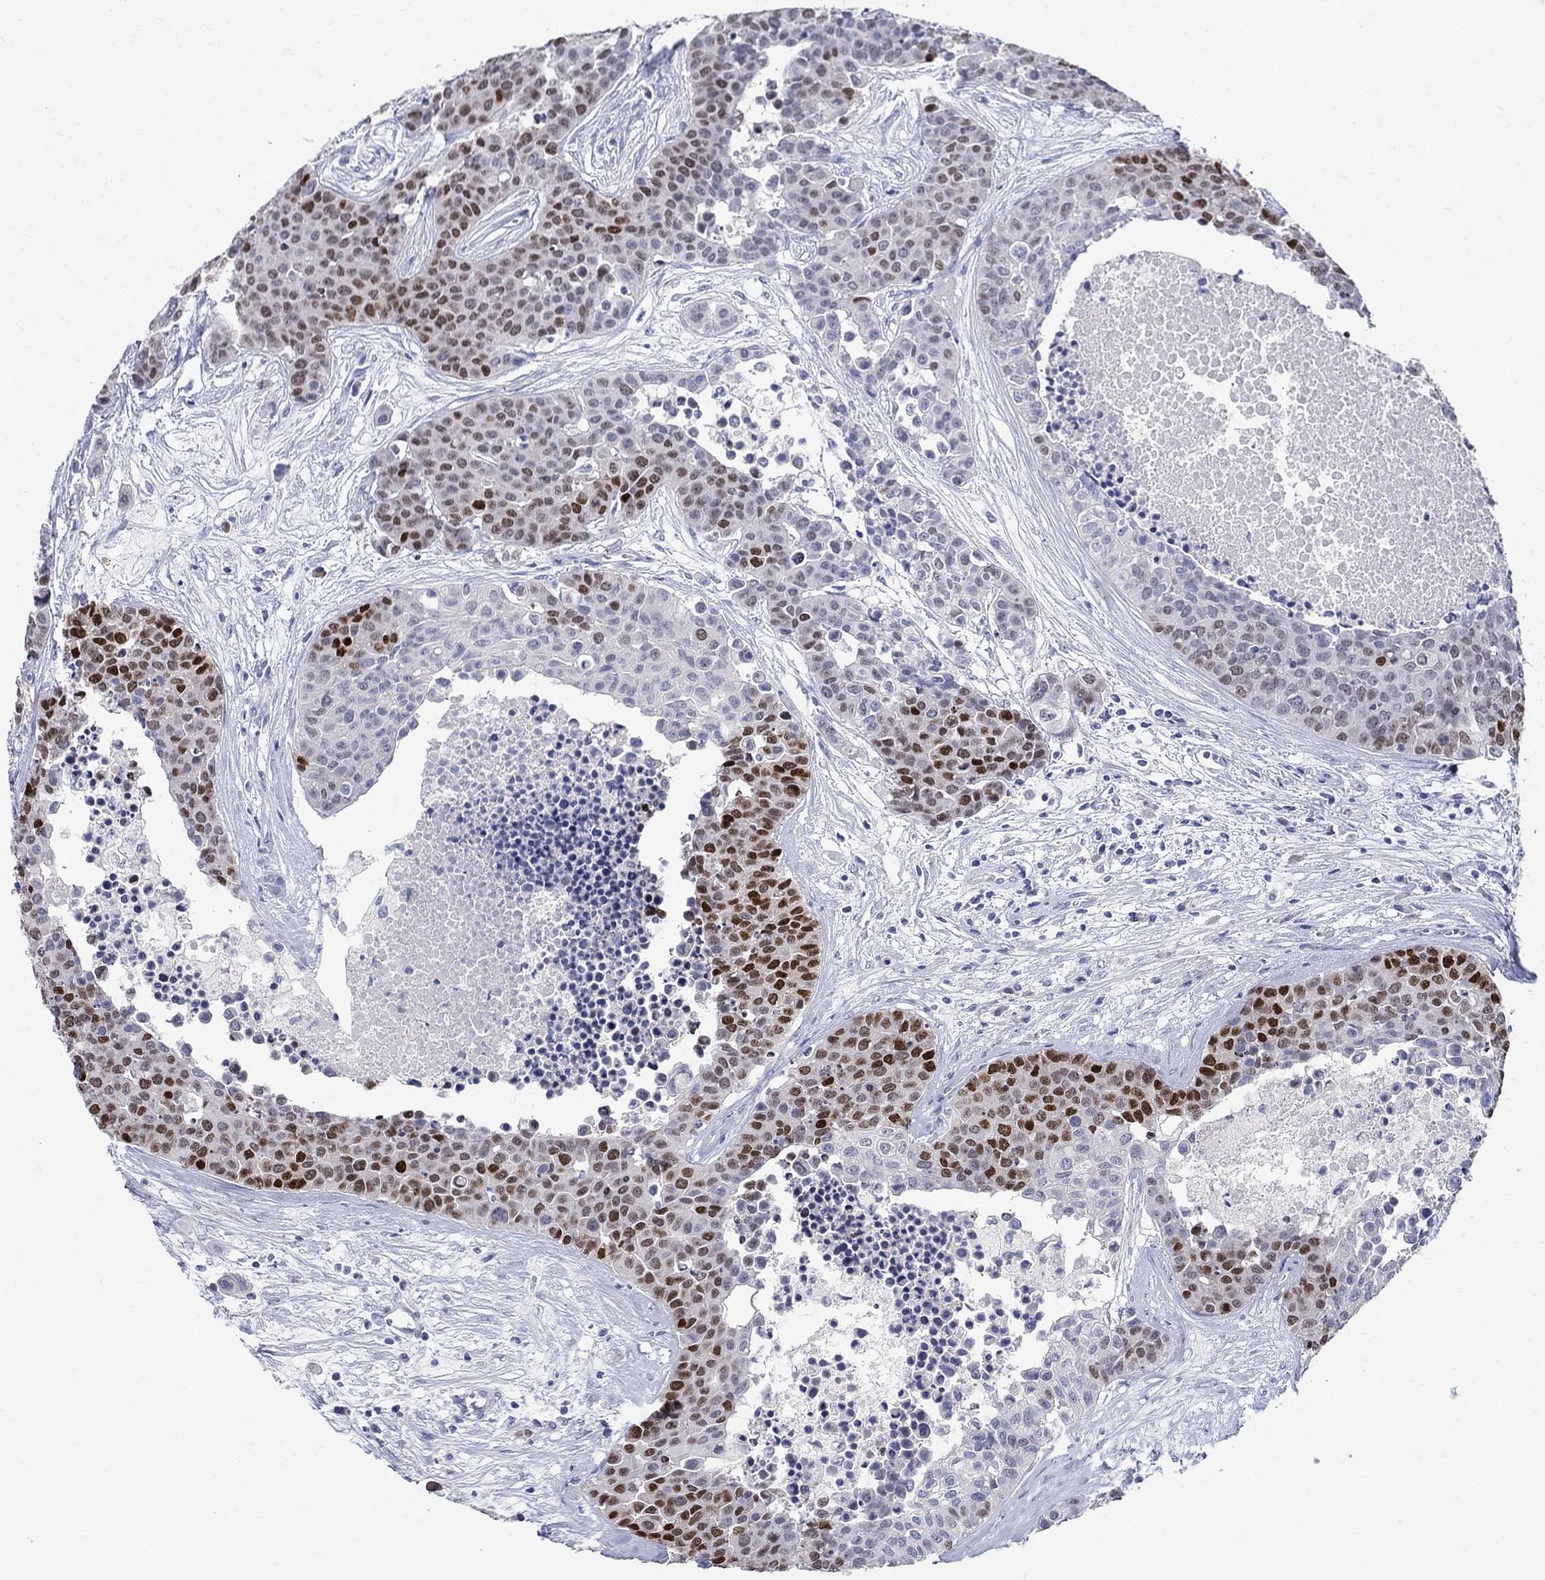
{"staining": {"intensity": "strong", "quantity": "<25%", "location": "nuclear"}, "tissue": "carcinoid", "cell_type": "Tumor cells", "image_type": "cancer", "snomed": [{"axis": "morphology", "description": "Carcinoid, malignant, NOS"}, {"axis": "topography", "description": "Colon"}], "caption": "The micrograph reveals a brown stain indicating the presence of a protein in the nuclear of tumor cells in carcinoid.", "gene": "SOX2", "patient": {"sex": "male", "age": 81}}